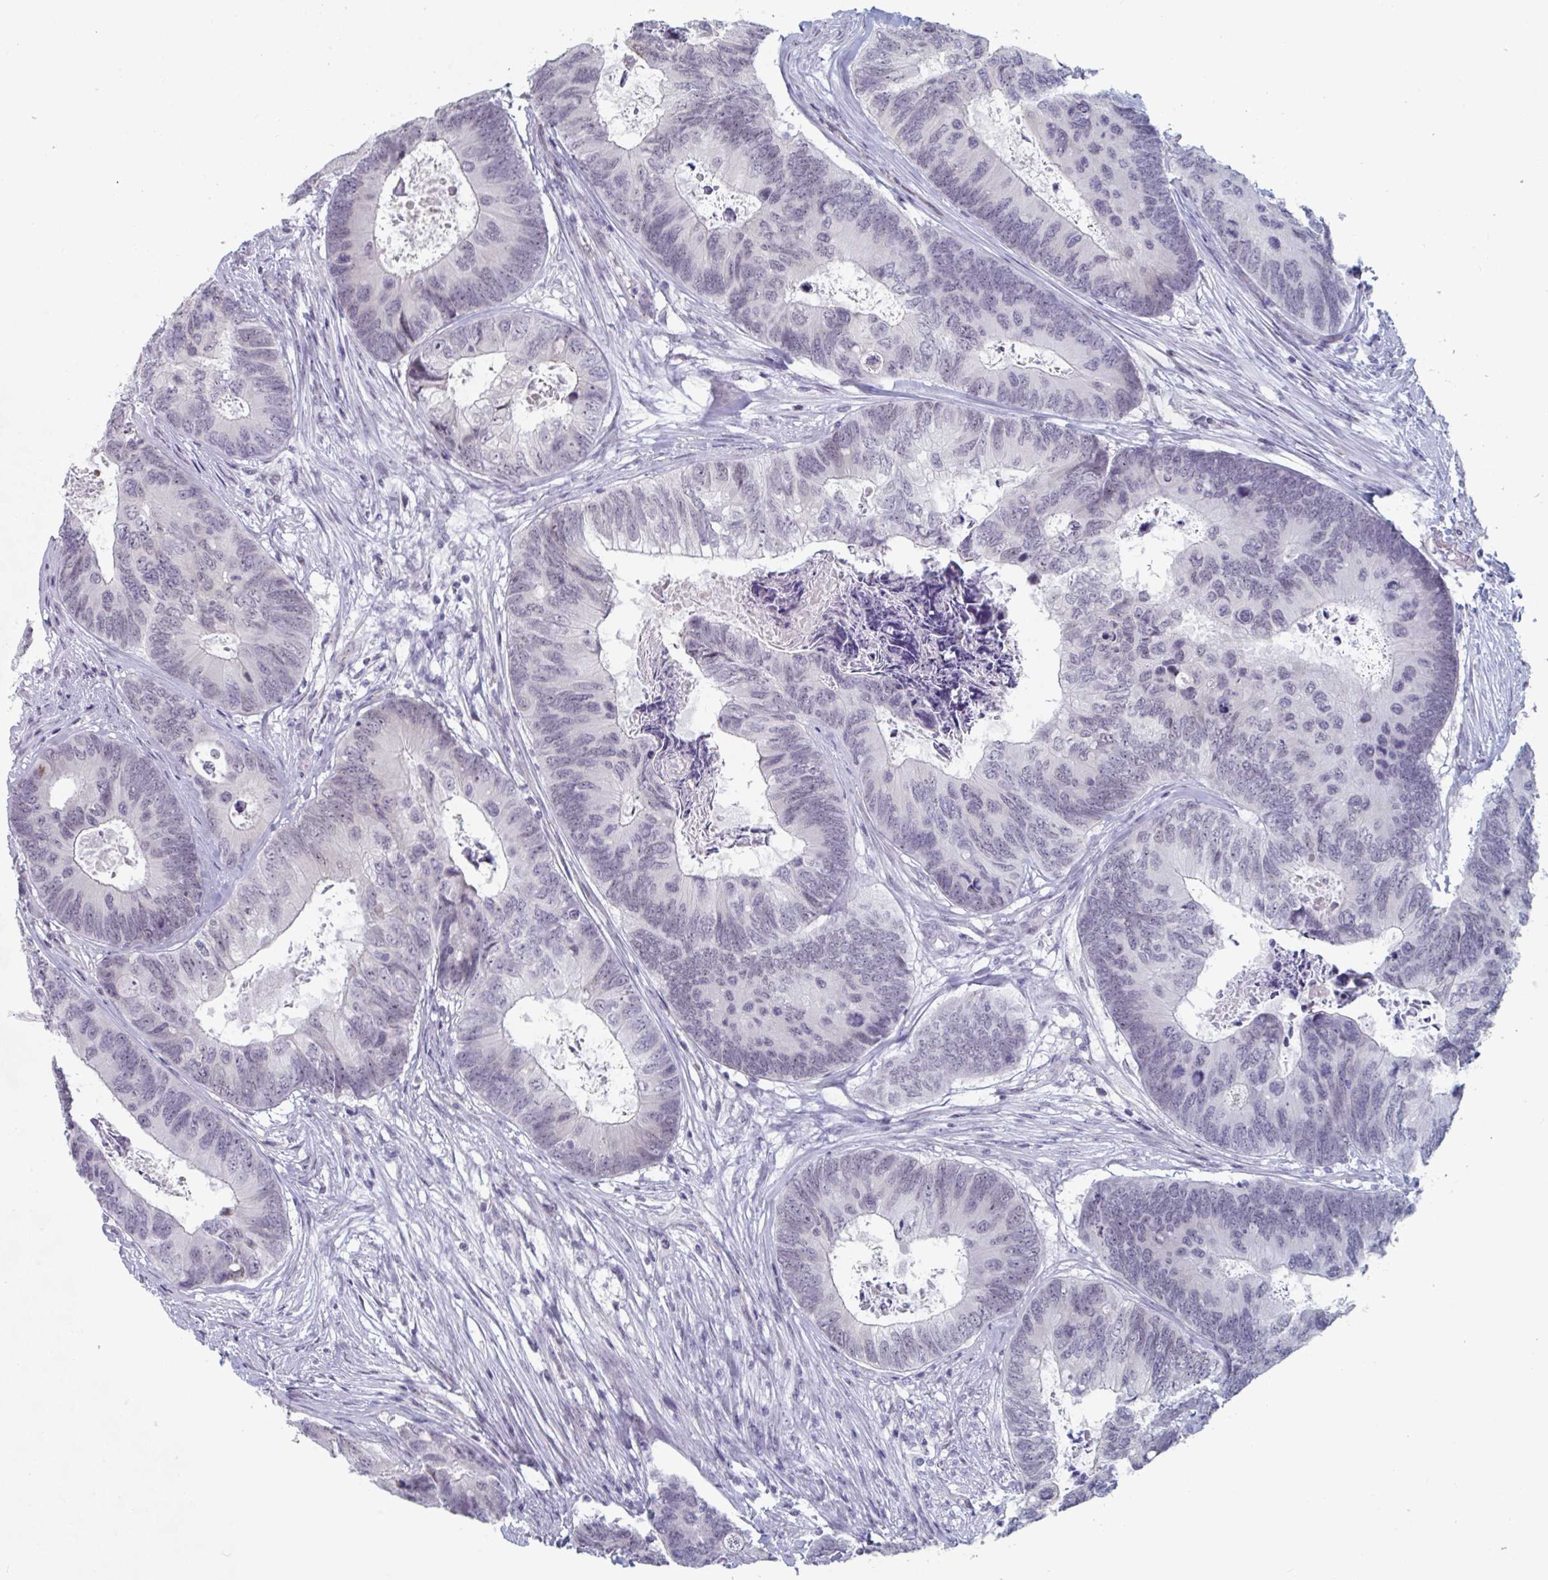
{"staining": {"intensity": "negative", "quantity": "none", "location": "none"}, "tissue": "colorectal cancer", "cell_type": "Tumor cells", "image_type": "cancer", "snomed": [{"axis": "morphology", "description": "Adenocarcinoma, NOS"}, {"axis": "topography", "description": "Colon"}], "caption": "IHC of human colorectal cancer exhibits no positivity in tumor cells. (Stains: DAB immunohistochemistry with hematoxylin counter stain, Microscopy: brightfield microscopy at high magnification).", "gene": "FOXA1", "patient": {"sex": "female", "age": 67}}